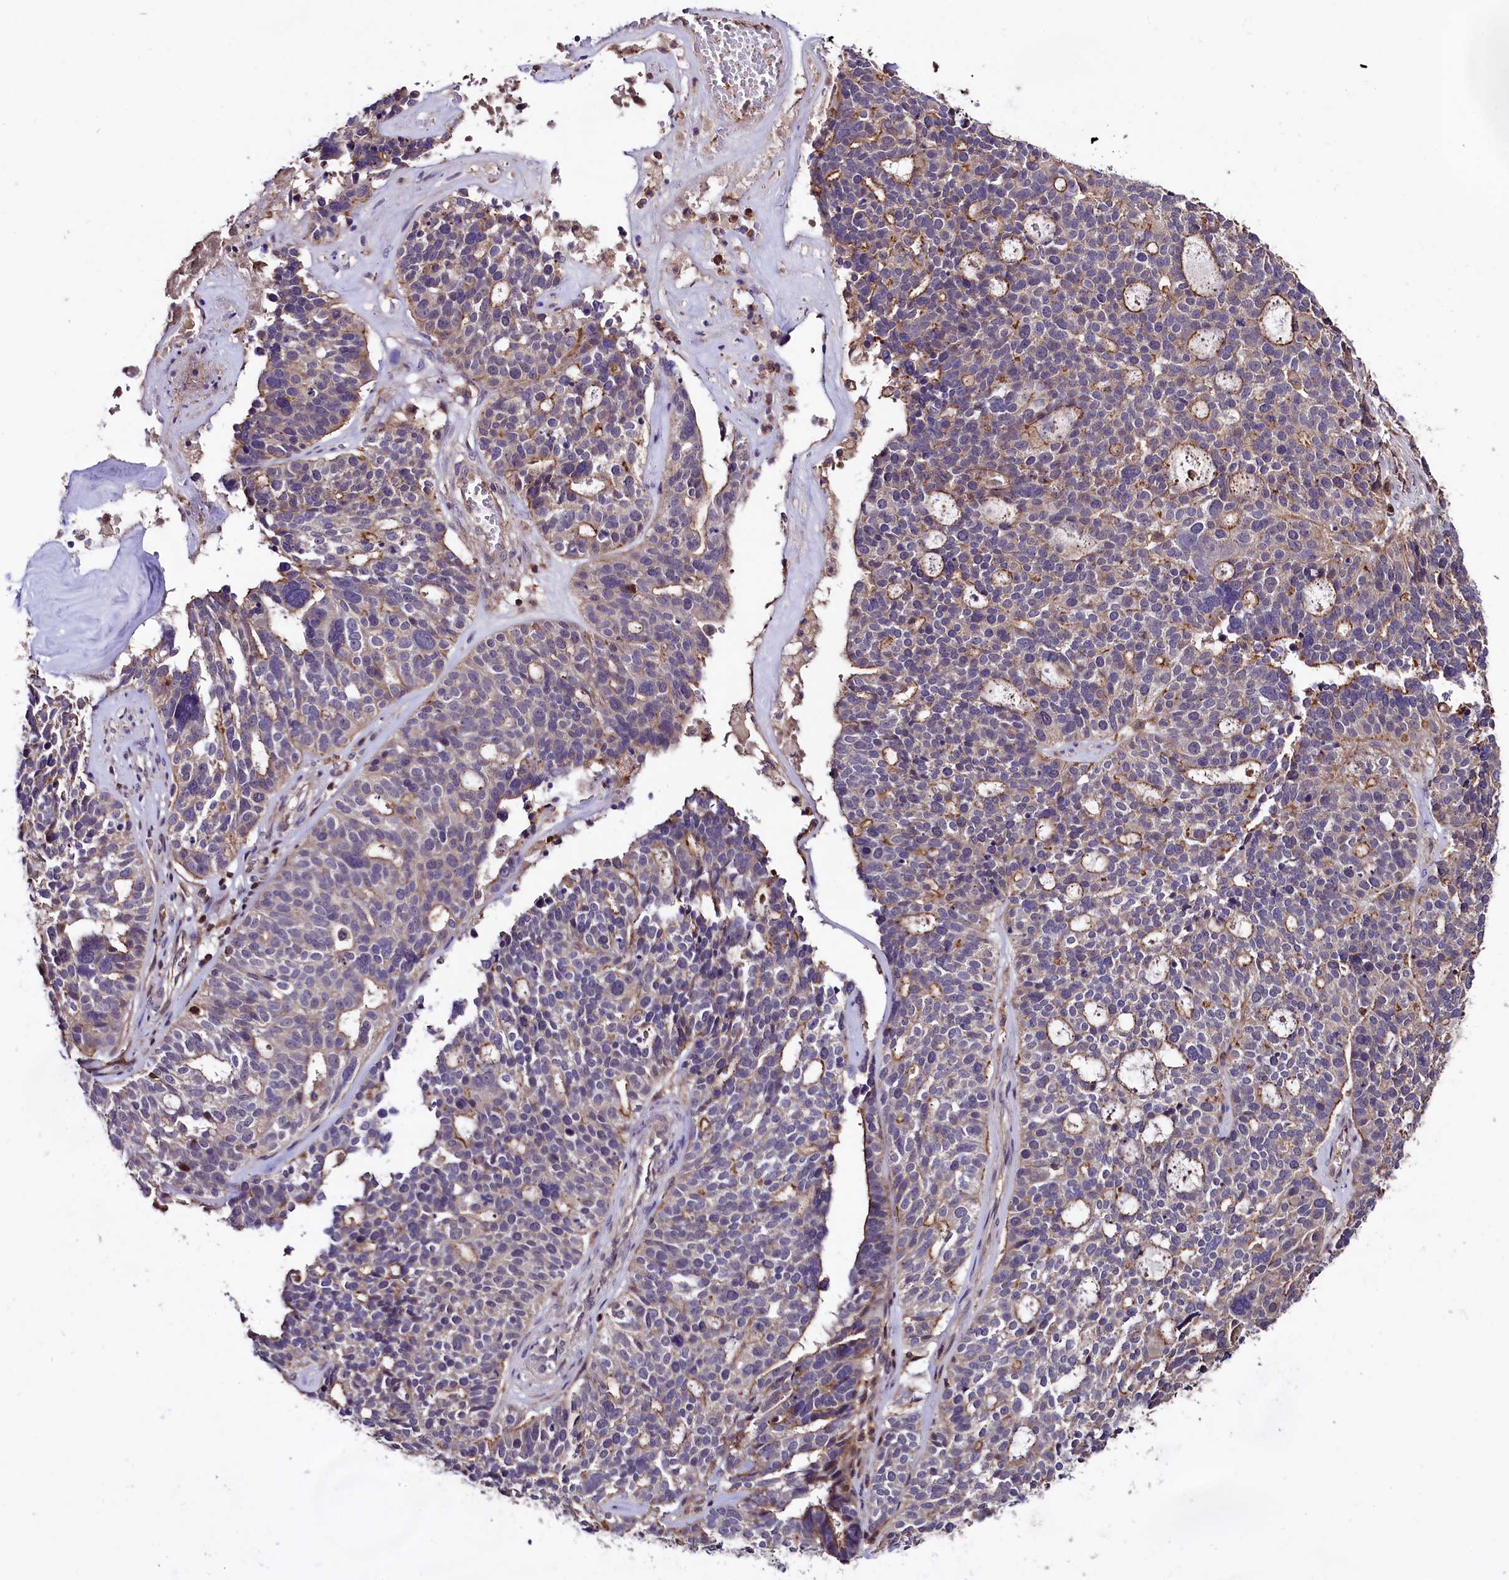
{"staining": {"intensity": "negative", "quantity": "none", "location": "none"}, "tissue": "ovarian cancer", "cell_type": "Tumor cells", "image_type": "cancer", "snomed": [{"axis": "morphology", "description": "Cystadenocarcinoma, serous, NOS"}, {"axis": "topography", "description": "Ovary"}], "caption": "IHC histopathology image of neoplastic tissue: ovarian serous cystadenocarcinoma stained with DAB displays no significant protein expression in tumor cells. (Immunohistochemistry (ihc), brightfield microscopy, high magnification).", "gene": "SKIDA1", "patient": {"sex": "female", "age": 59}}